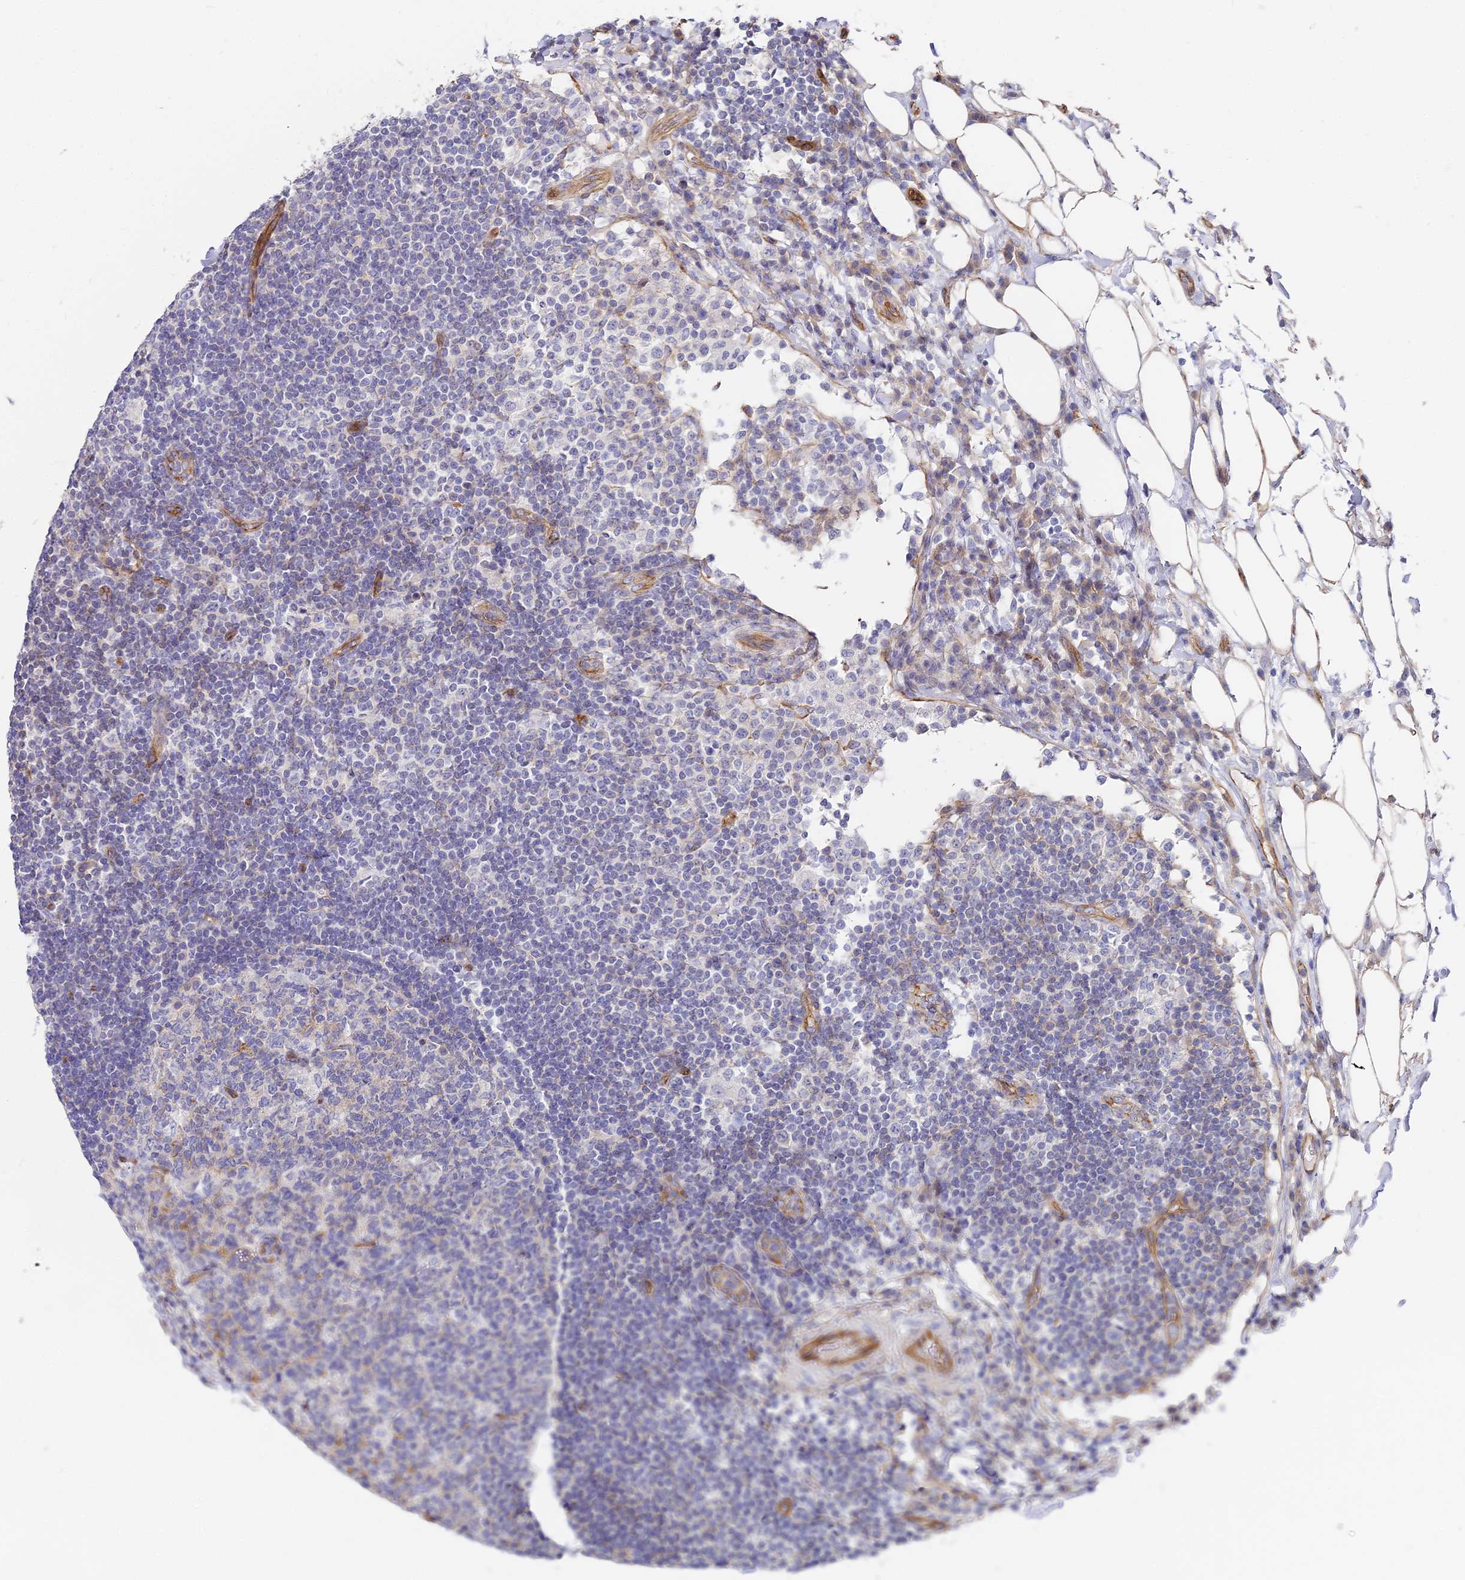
{"staining": {"intensity": "negative", "quantity": "none", "location": "none"}, "tissue": "lymph node", "cell_type": "Germinal center cells", "image_type": "normal", "snomed": [{"axis": "morphology", "description": "Normal tissue, NOS"}, {"axis": "topography", "description": "Lymph node"}], "caption": "There is no significant positivity in germinal center cells of lymph node. Nuclei are stained in blue.", "gene": "CCDC30", "patient": {"sex": "female", "age": 53}}